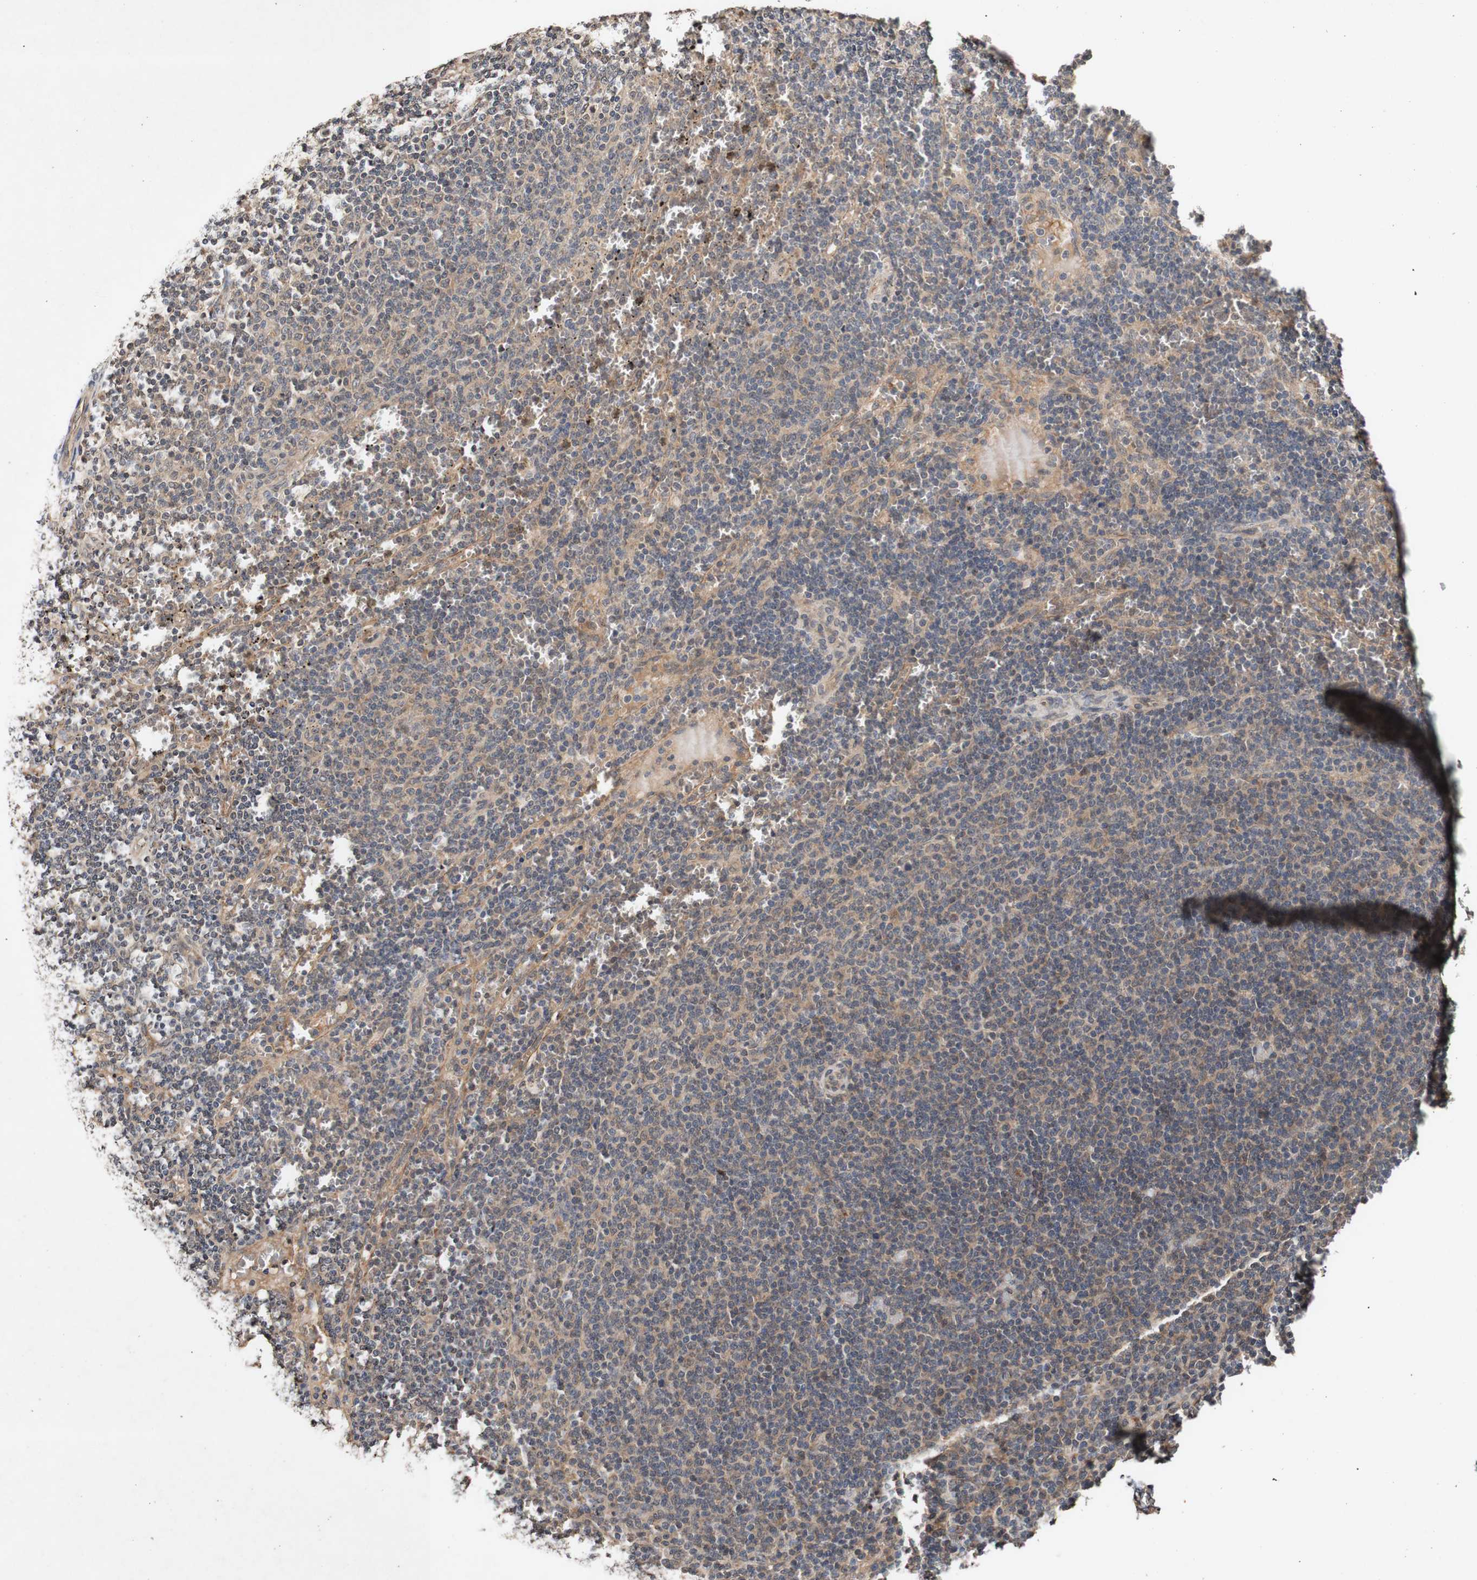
{"staining": {"intensity": "weak", "quantity": ">75%", "location": "cytoplasmic/membranous"}, "tissue": "lymphoma", "cell_type": "Tumor cells", "image_type": "cancer", "snomed": [{"axis": "morphology", "description": "Malignant lymphoma, non-Hodgkin's type, Low grade"}, {"axis": "topography", "description": "Spleen"}], "caption": "Immunohistochemistry (IHC) photomicrograph of human lymphoma stained for a protein (brown), which exhibits low levels of weak cytoplasmic/membranous positivity in about >75% of tumor cells.", "gene": "PIN1", "patient": {"sex": "female", "age": 50}}